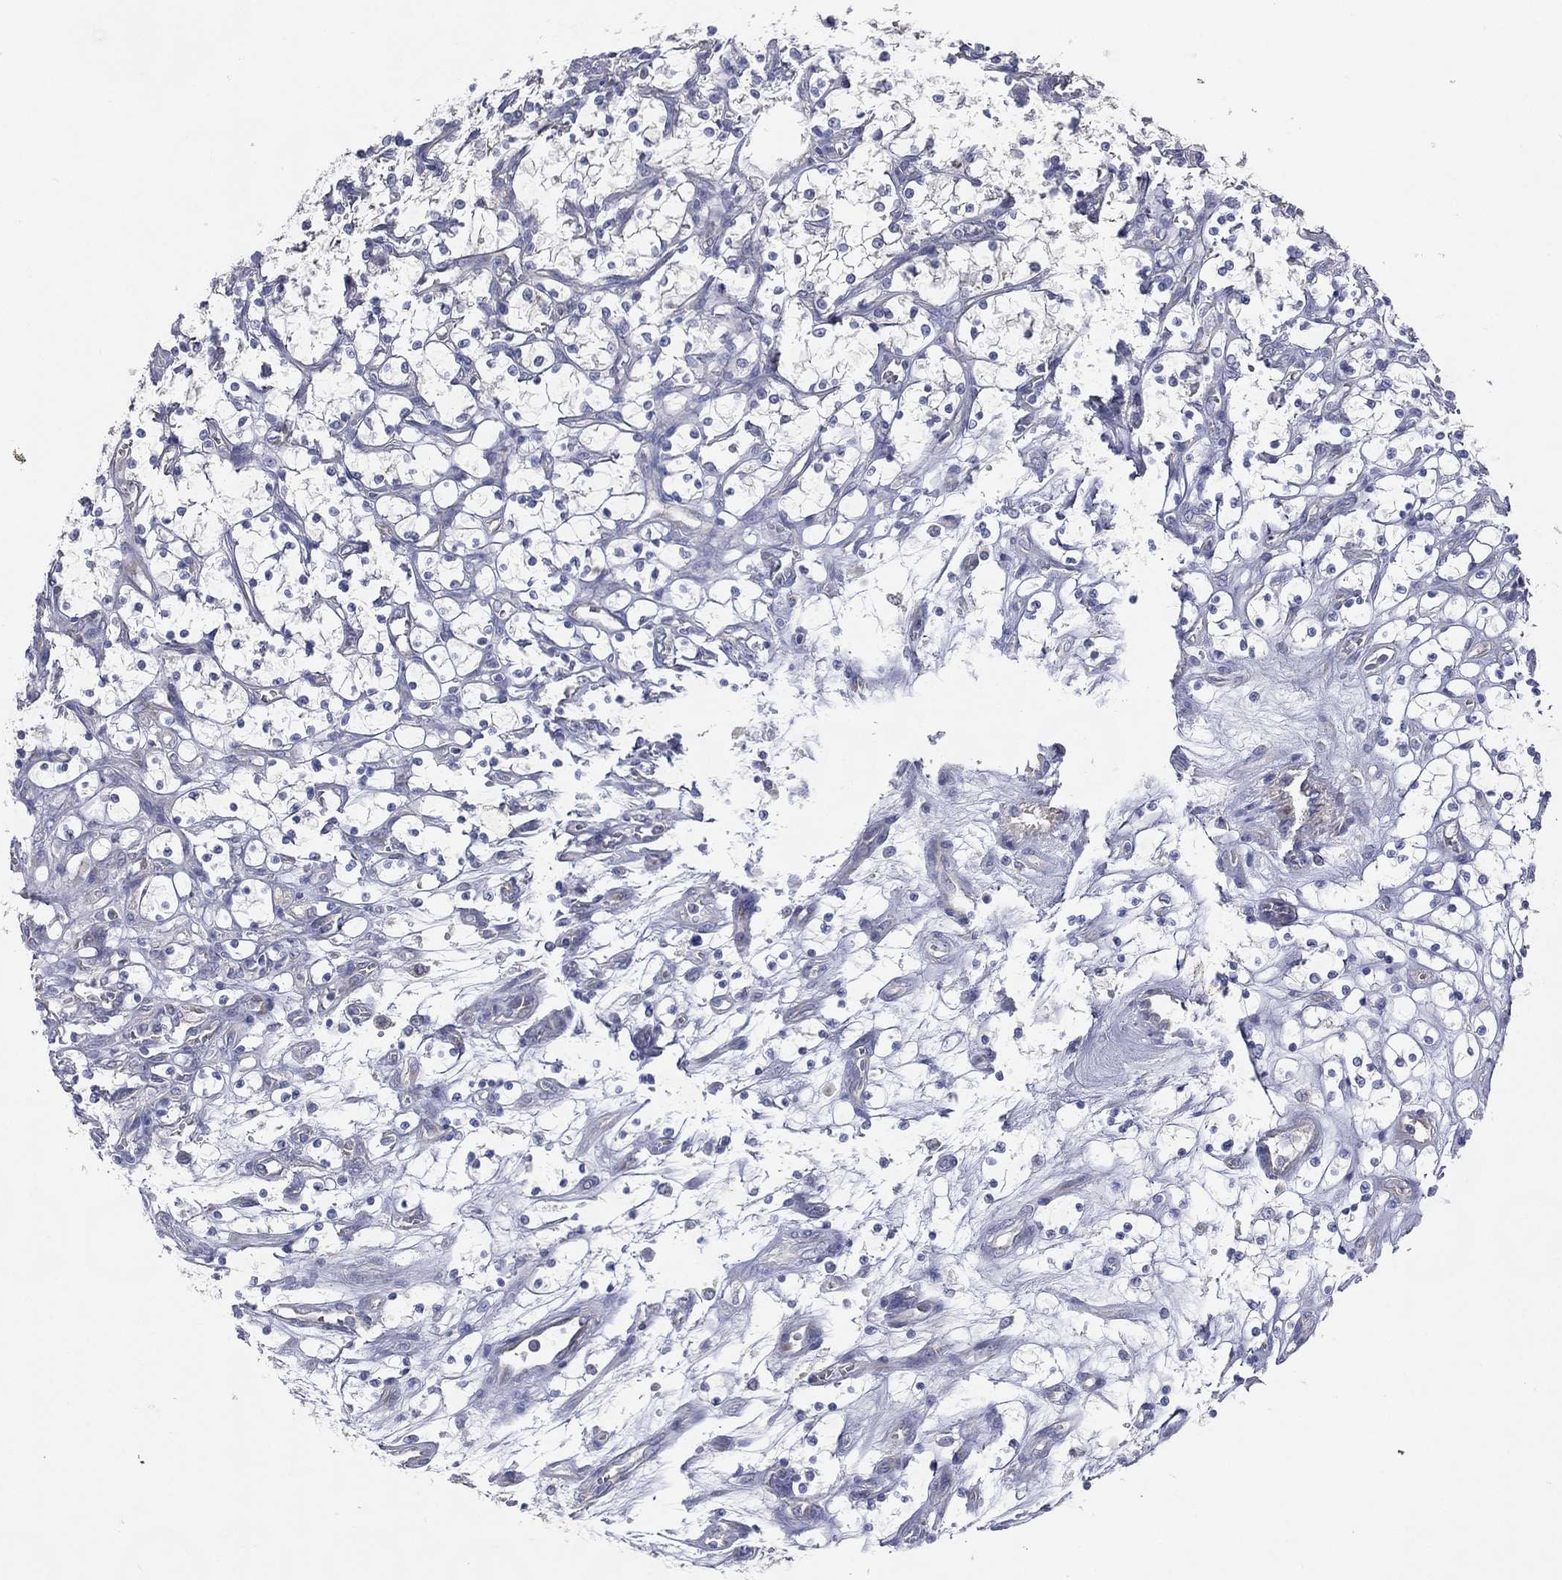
{"staining": {"intensity": "negative", "quantity": "none", "location": "none"}, "tissue": "renal cancer", "cell_type": "Tumor cells", "image_type": "cancer", "snomed": [{"axis": "morphology", "description": "Adenocarcinoma, NOS"}, {"axis": "topography", "description": "Kidney"}], "caption": "Tumor cells are negative for protein expression in human renal cancer.", "gene": "ATP8A2", "patient": {"sex": "female", "age": 69}}